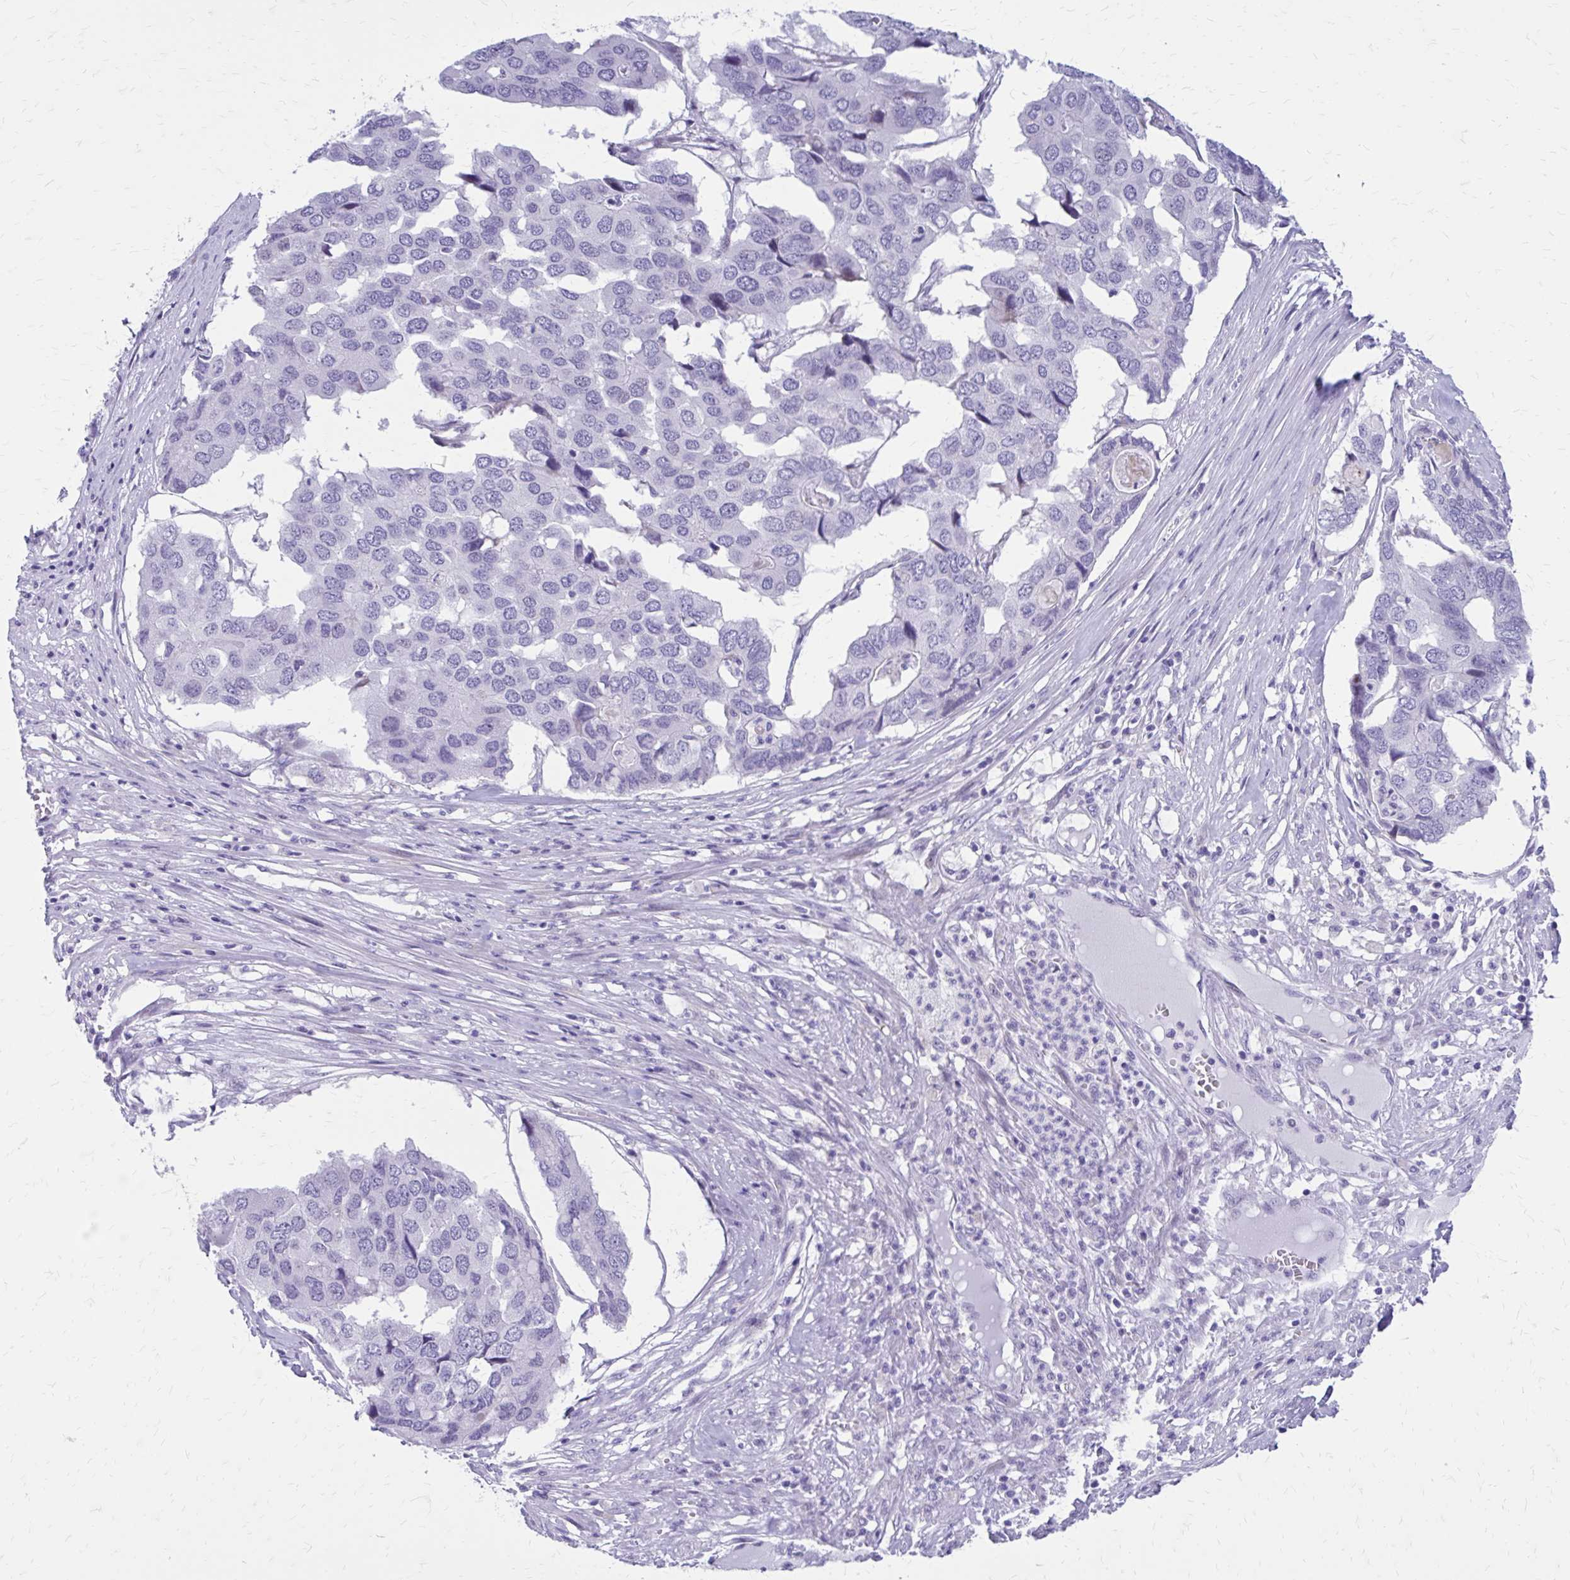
{"staining": {"intensity": "negative", "quantity": "none", "location": "none"}, "tissue": "pancreatic cancer", "cell_type": "Tumor cells", "image_type": "cancer", "snomed": [{"axis": "morphology", "description": "Adenocarcinoma, NOS"}, {"axis": "topography", "description": "Pancreas"}], "caption": "Adenocarcinoma (pancreatic) stained for a protein using immunohistochemistry (IHC) displays no staining tumor cells.", "gene": "LCN15", "patient": {"sex": "male", "age": 50}}